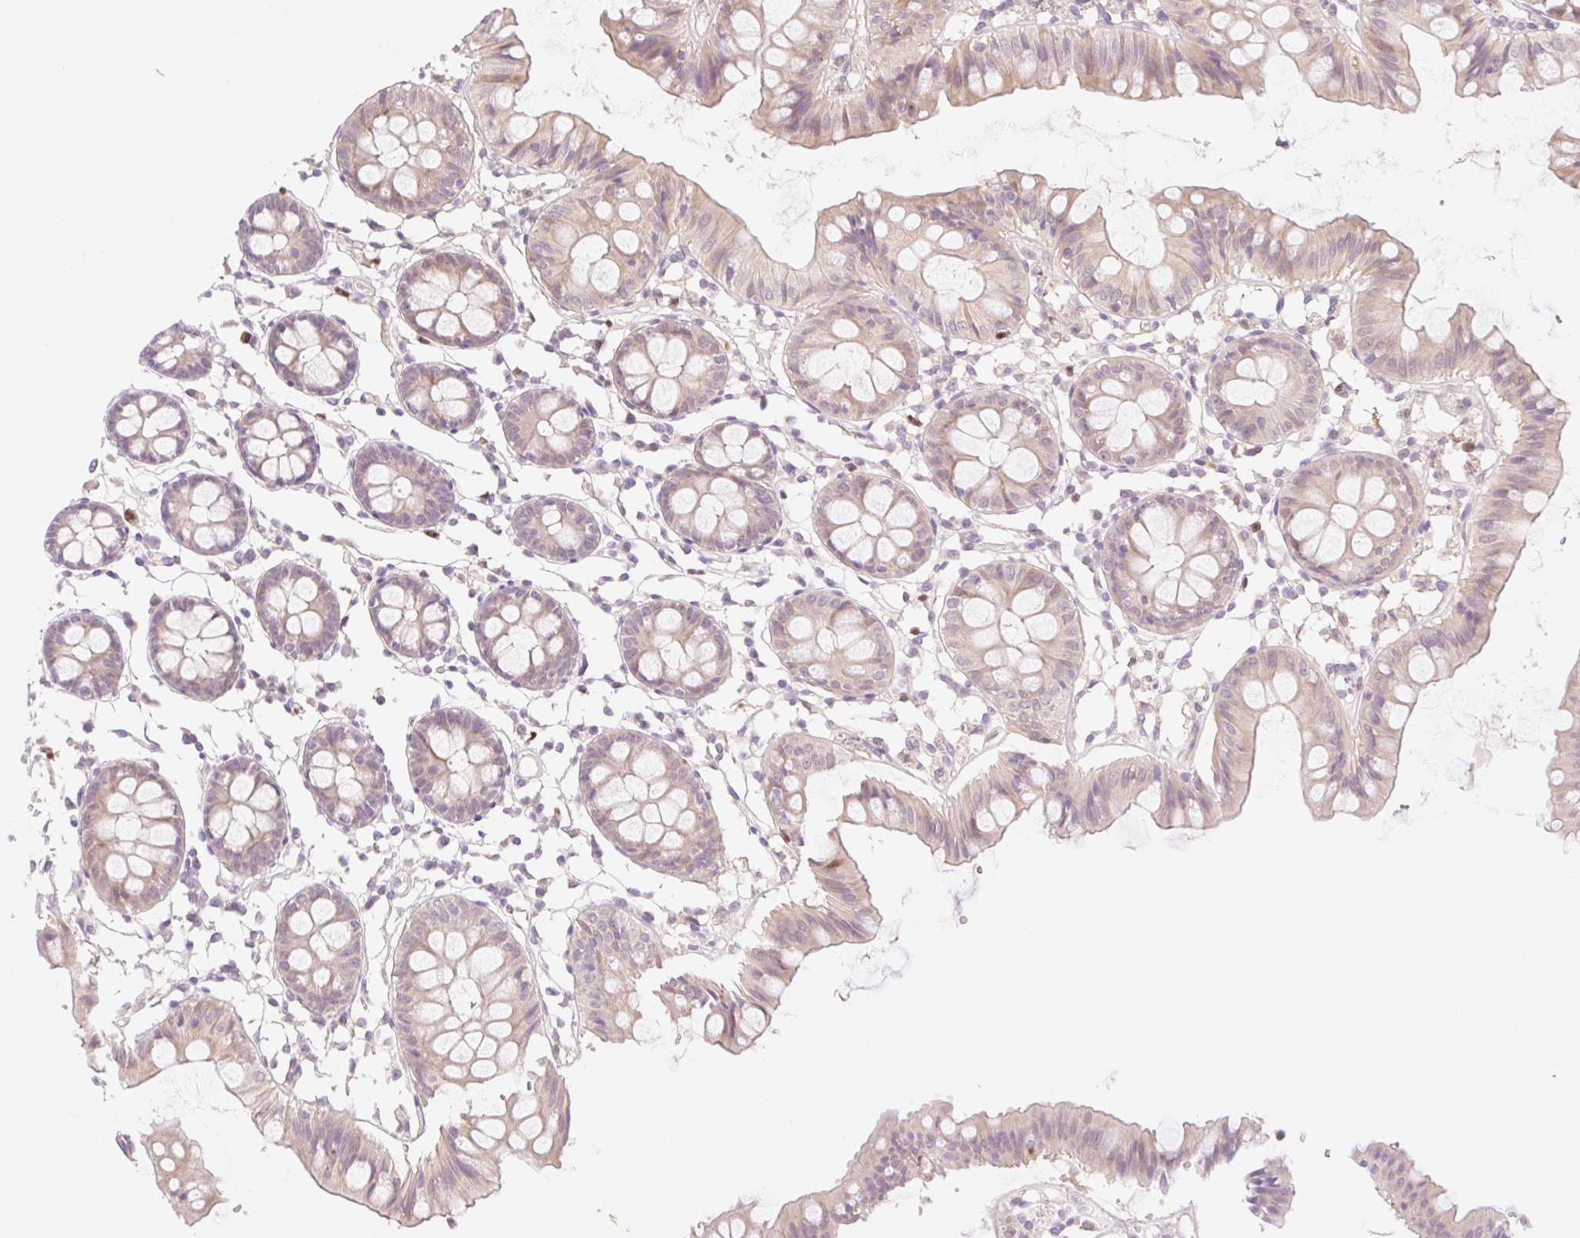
{"staining": {"intensity": "weak", "quantity": ">75%", "location": "cytoplasmic/membranous"}, "tissue": "colon", "cell_type": "Endothelial cells", "image_type": "normal", "snomed": [{"axis": "morphology", "description": "Normal tissue, NOS"}, {"axis": "topography", "description": "Colon"}], "caption": "An image of human colon stained for a protein shows weak cytoplasmic/membranous brown staining in endothelial cells.", "gene": "HEBP1", "patient": {"sex": "female", "age": 84}}